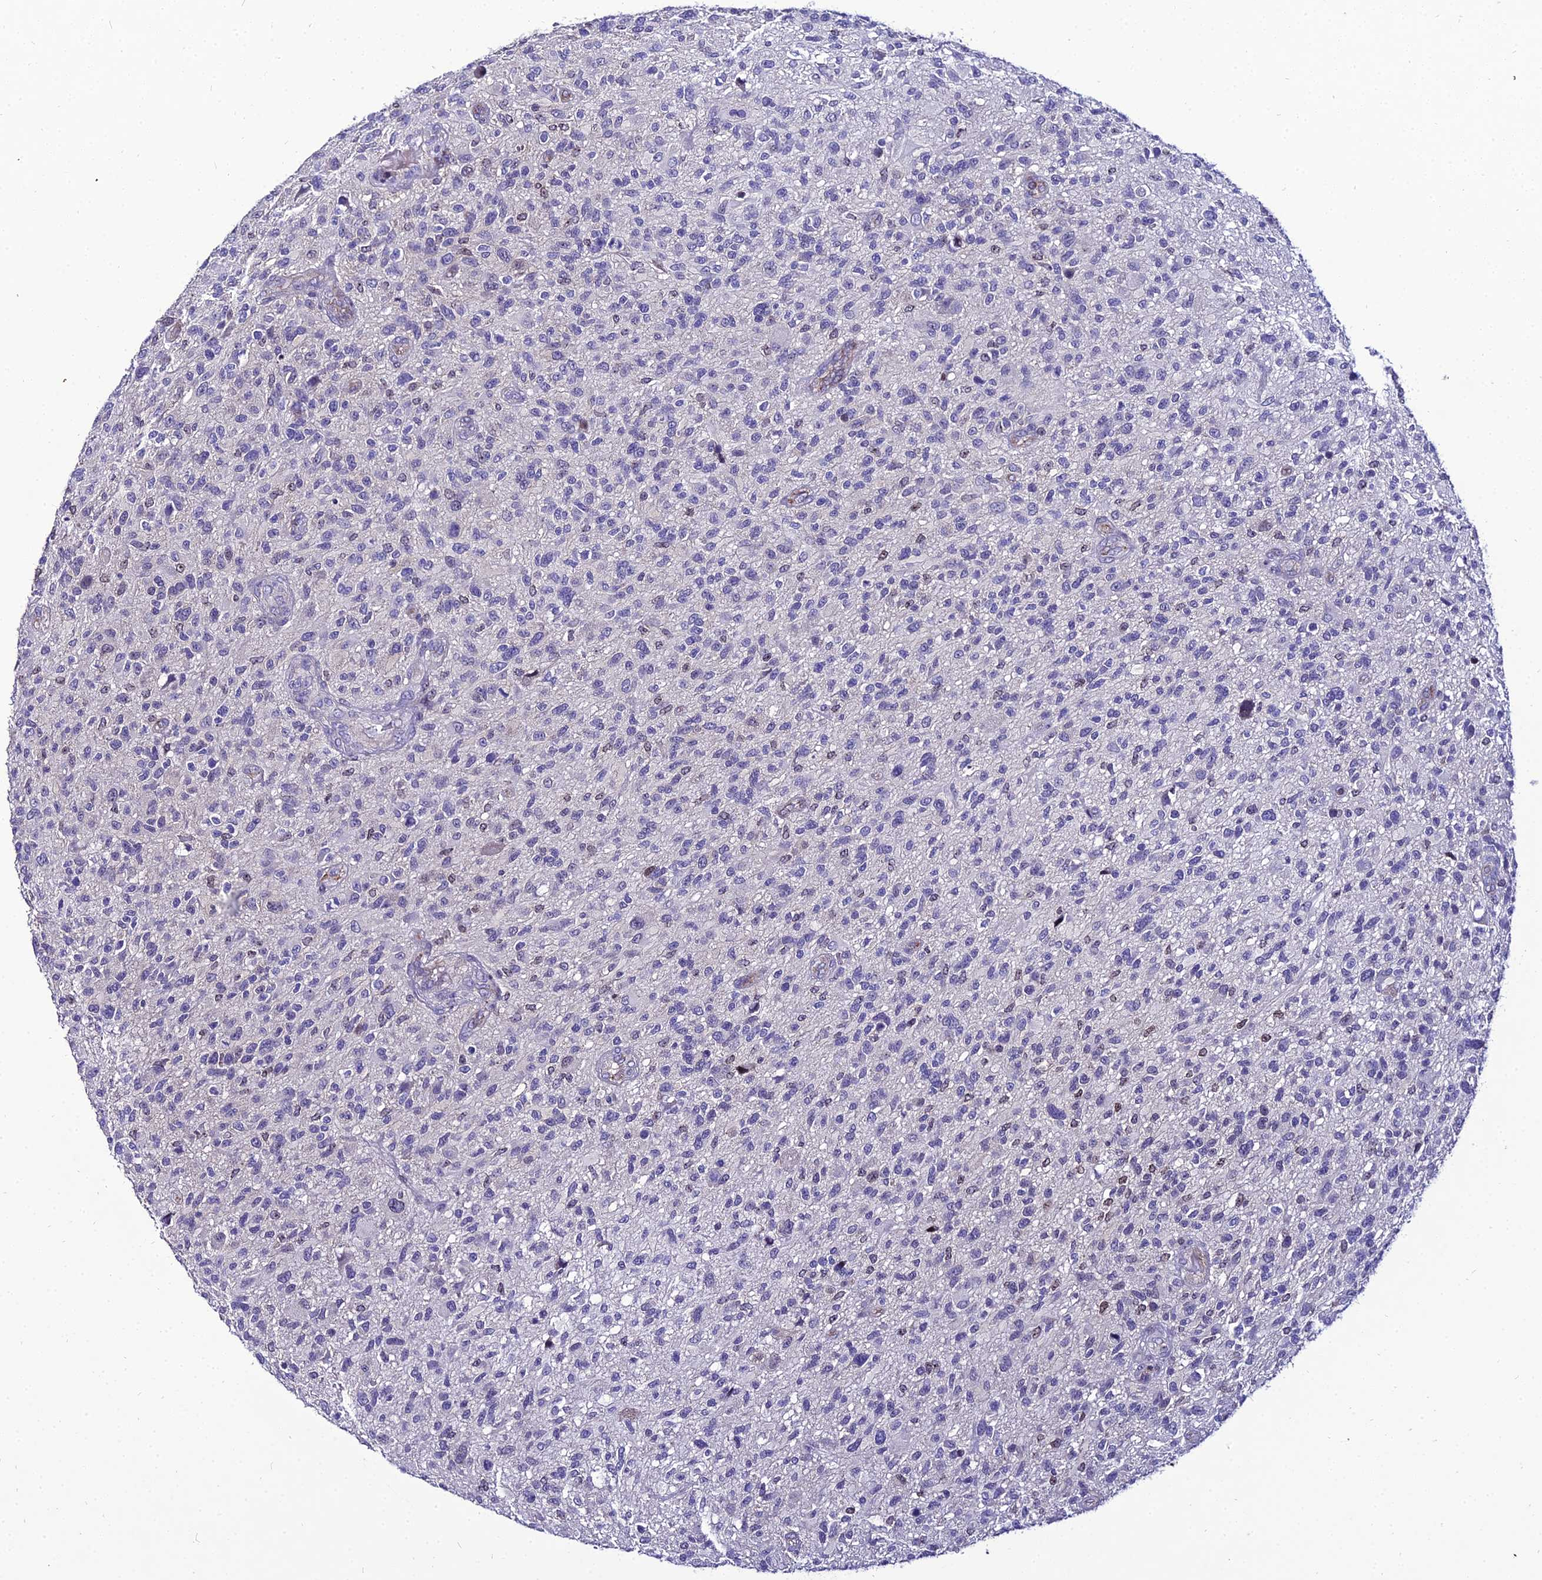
{"staining": {"intensity": "negative", "quantity": "none", "location": "none"}, "tissue": "glioma", "cell_type": "Tumor cells", "image_type": "cancer", "snomed": [{"axis": "morphology", "description": "Glioma, malignant, High grade"}, {"axis": "topography", "description": "Brain"}], "caption": "DAB (3,3'-diaminobenzidine) immunohistochemical staining of human glioma reveals no significant expression in tumor cells.", "gene": "SHQ1", "patient": {"sex": "male", "age": 47}}